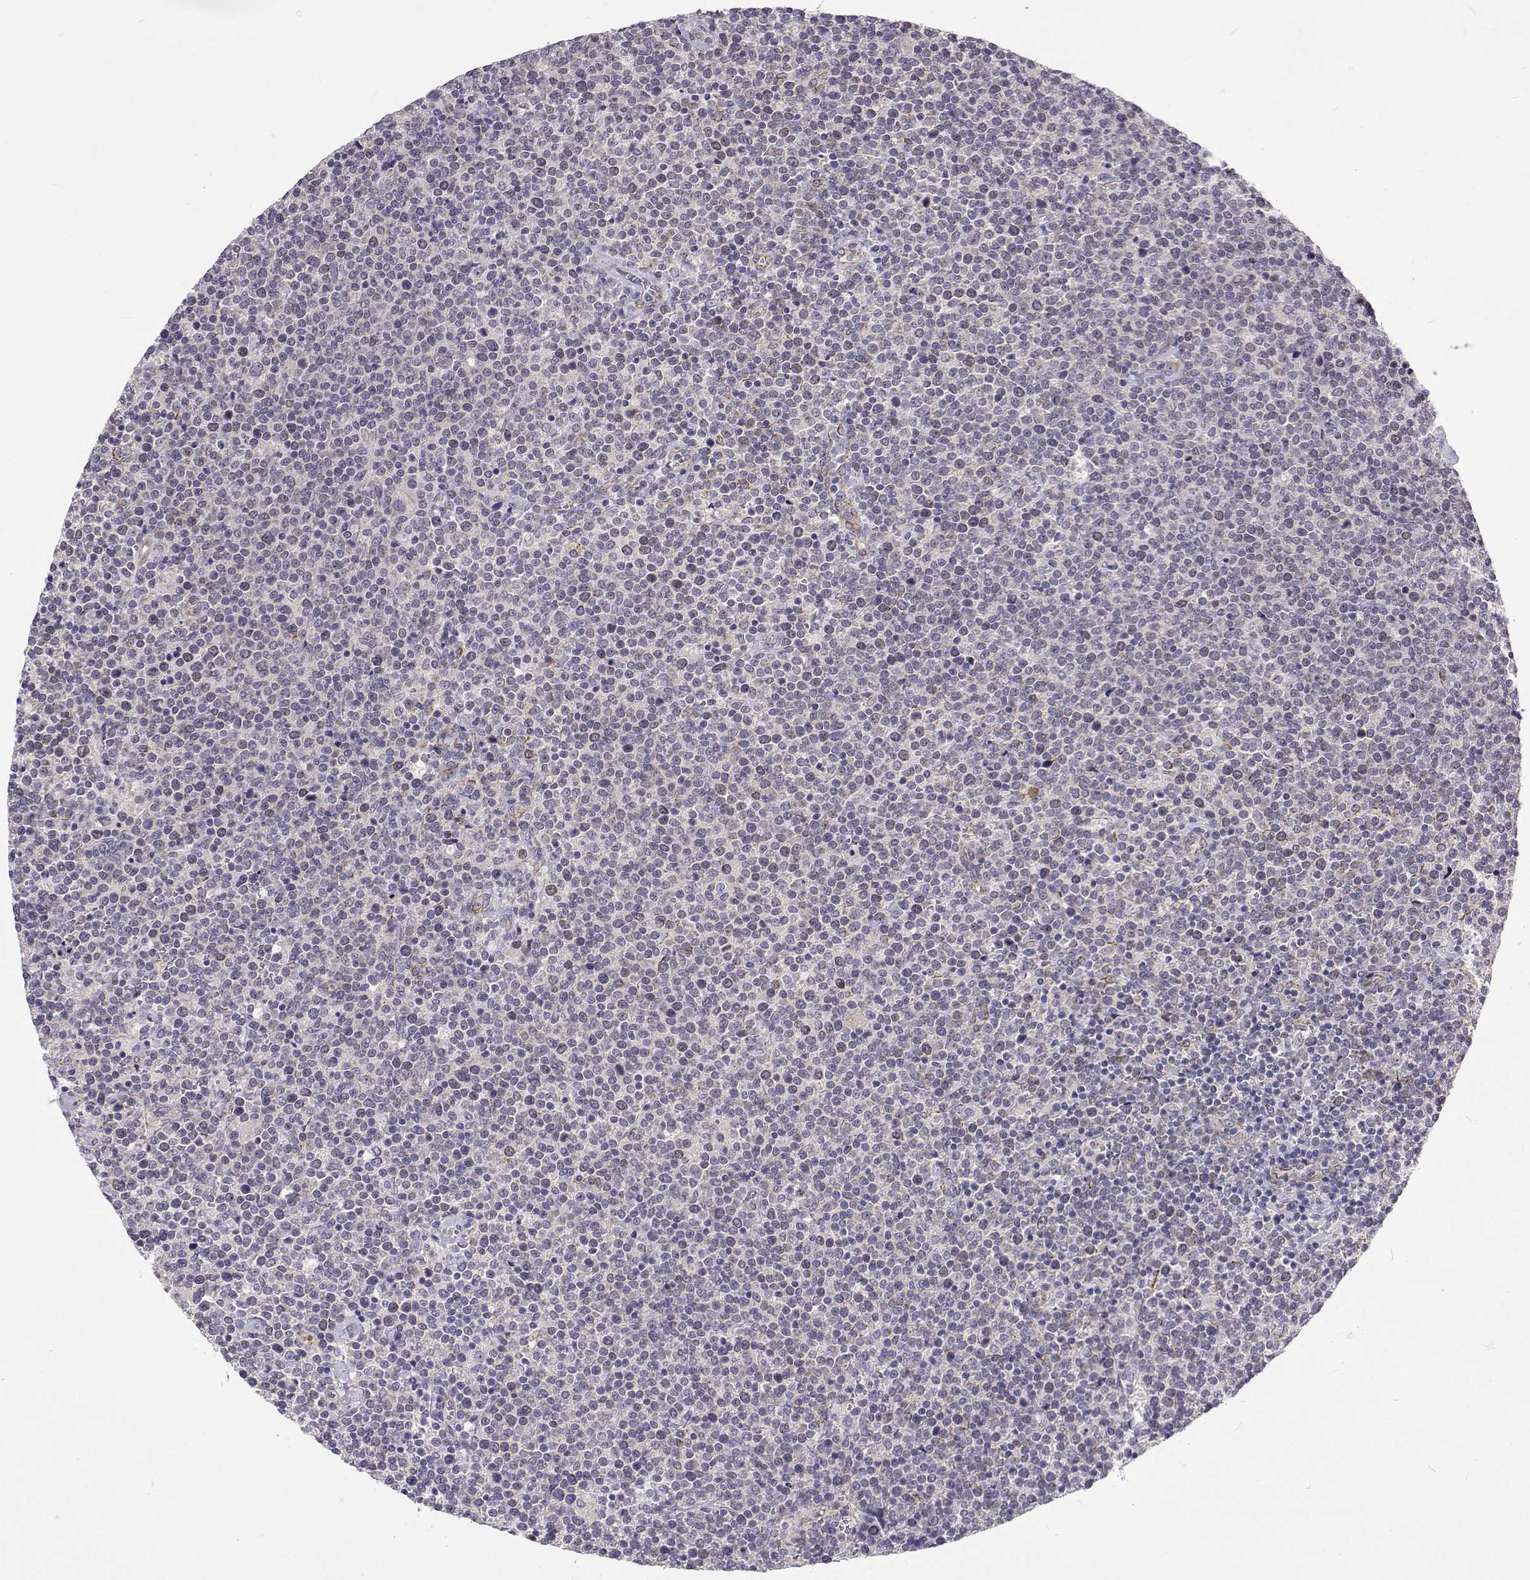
{"staining": {"intensity": "negative", "quantity": "none", "location": "none"}, "tissue": "lymphoma", "cell_type": "Tumor cells", "image_type": "cancer", "snomed": [{"axis": "morphology", "description": "Malignant lymphoma, non-Hodgkin's type, High grade"}, {"axis": "topography", "description": "Lymph node"}], "caption": "This is an immunohistochemistry (IHC) micrograph of lymphoma. There is no staining in tumor cells.", "gene": "DHTKD1", "patient": {"sex": "male", "age": 61}}